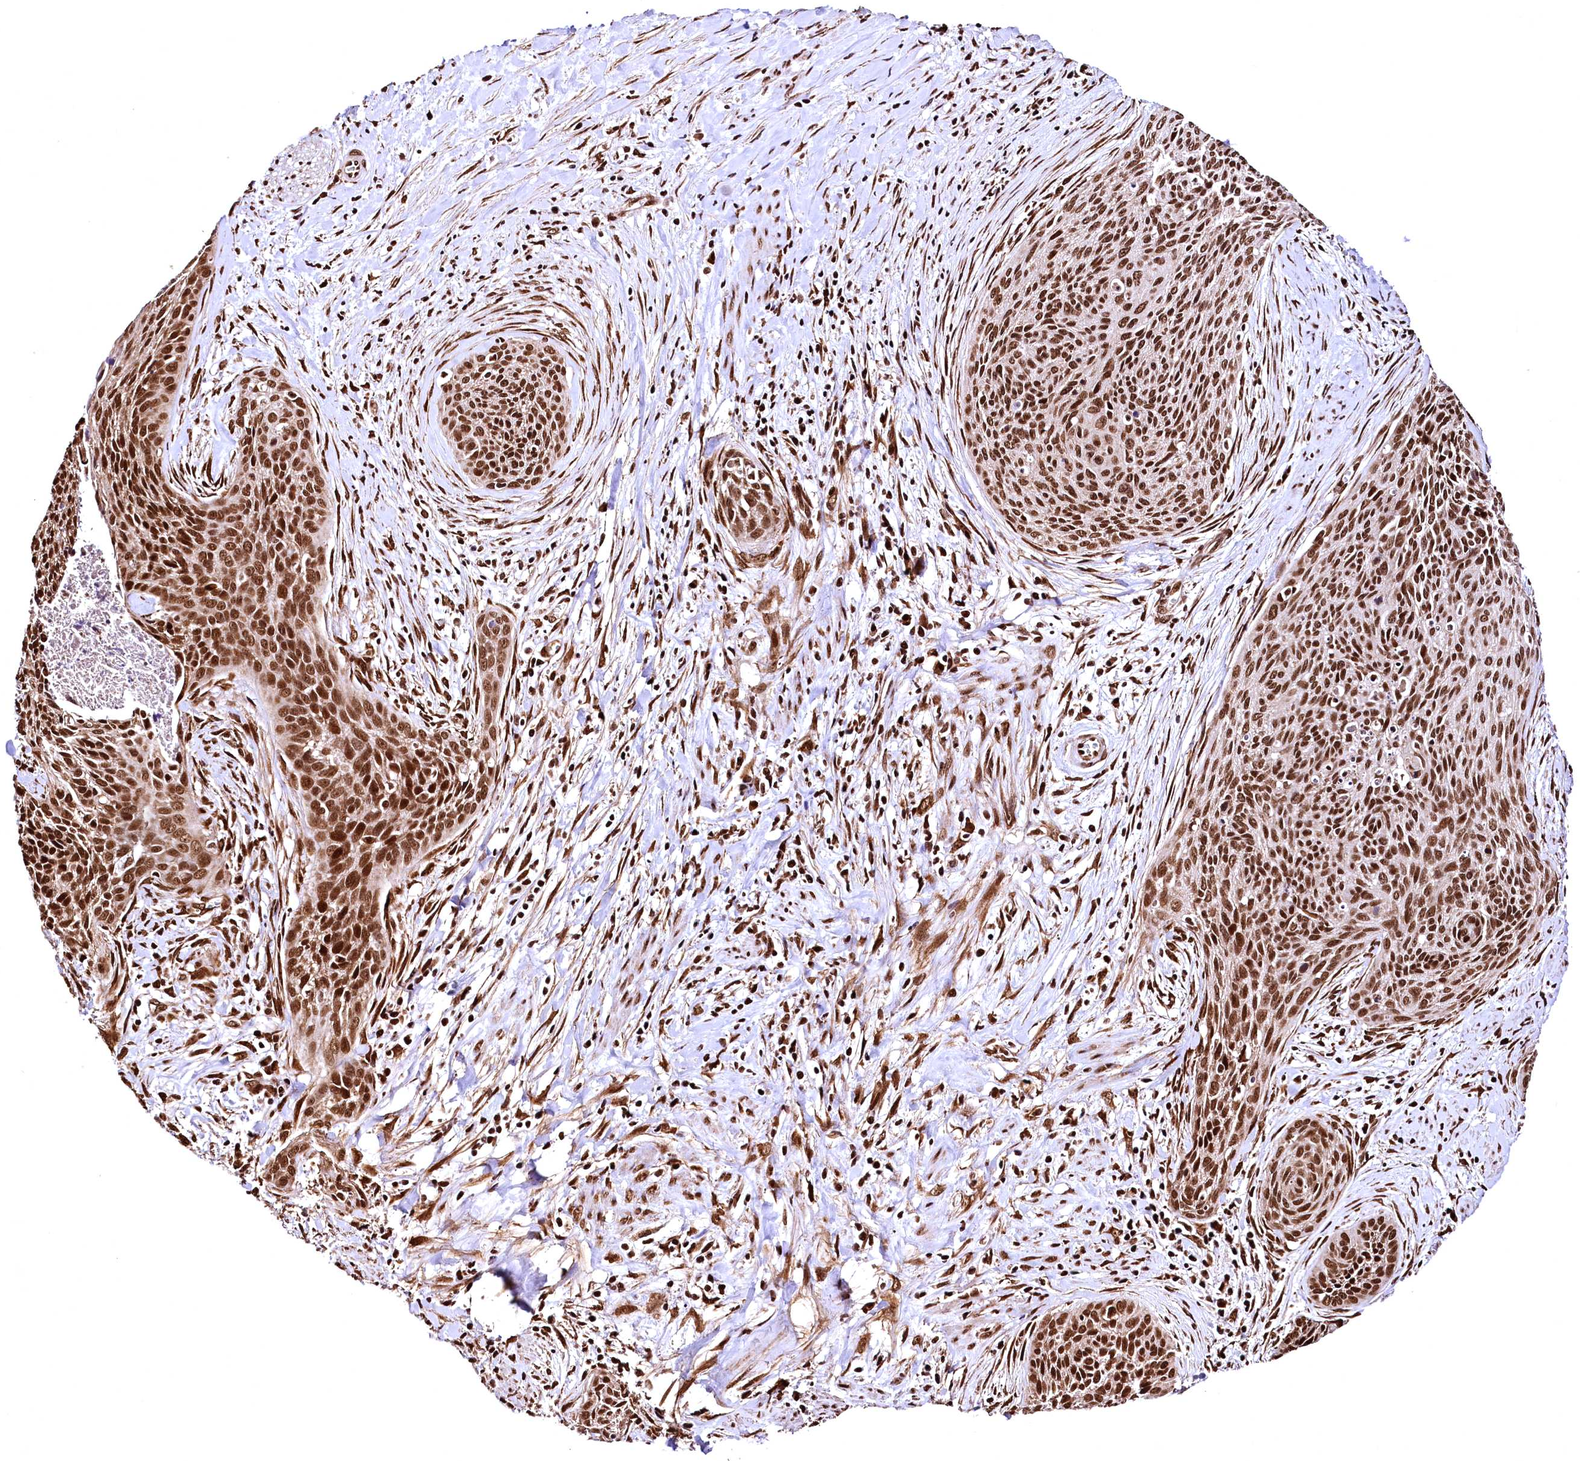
{"staining": {"intensity": "strong", "quantity": ">75%", "location": "nuclear"}, "tissue": "cervical cancer", "cell_type": "Tumor cells", "image_type": "cancer", "snomed": [{"axis": "morphology", "description": "Squamous cell carcinoma, NOS"}, {"axis": "topography", "description": "Cervix"}], "caption": "The immunohistochemical stain highlights strong nuclear expression in tumor cells of cervical cancer (squamous cell carcinoma) tissue.", "gene": "PDS5B", "patient": {"sex": "female", "age": 55}}